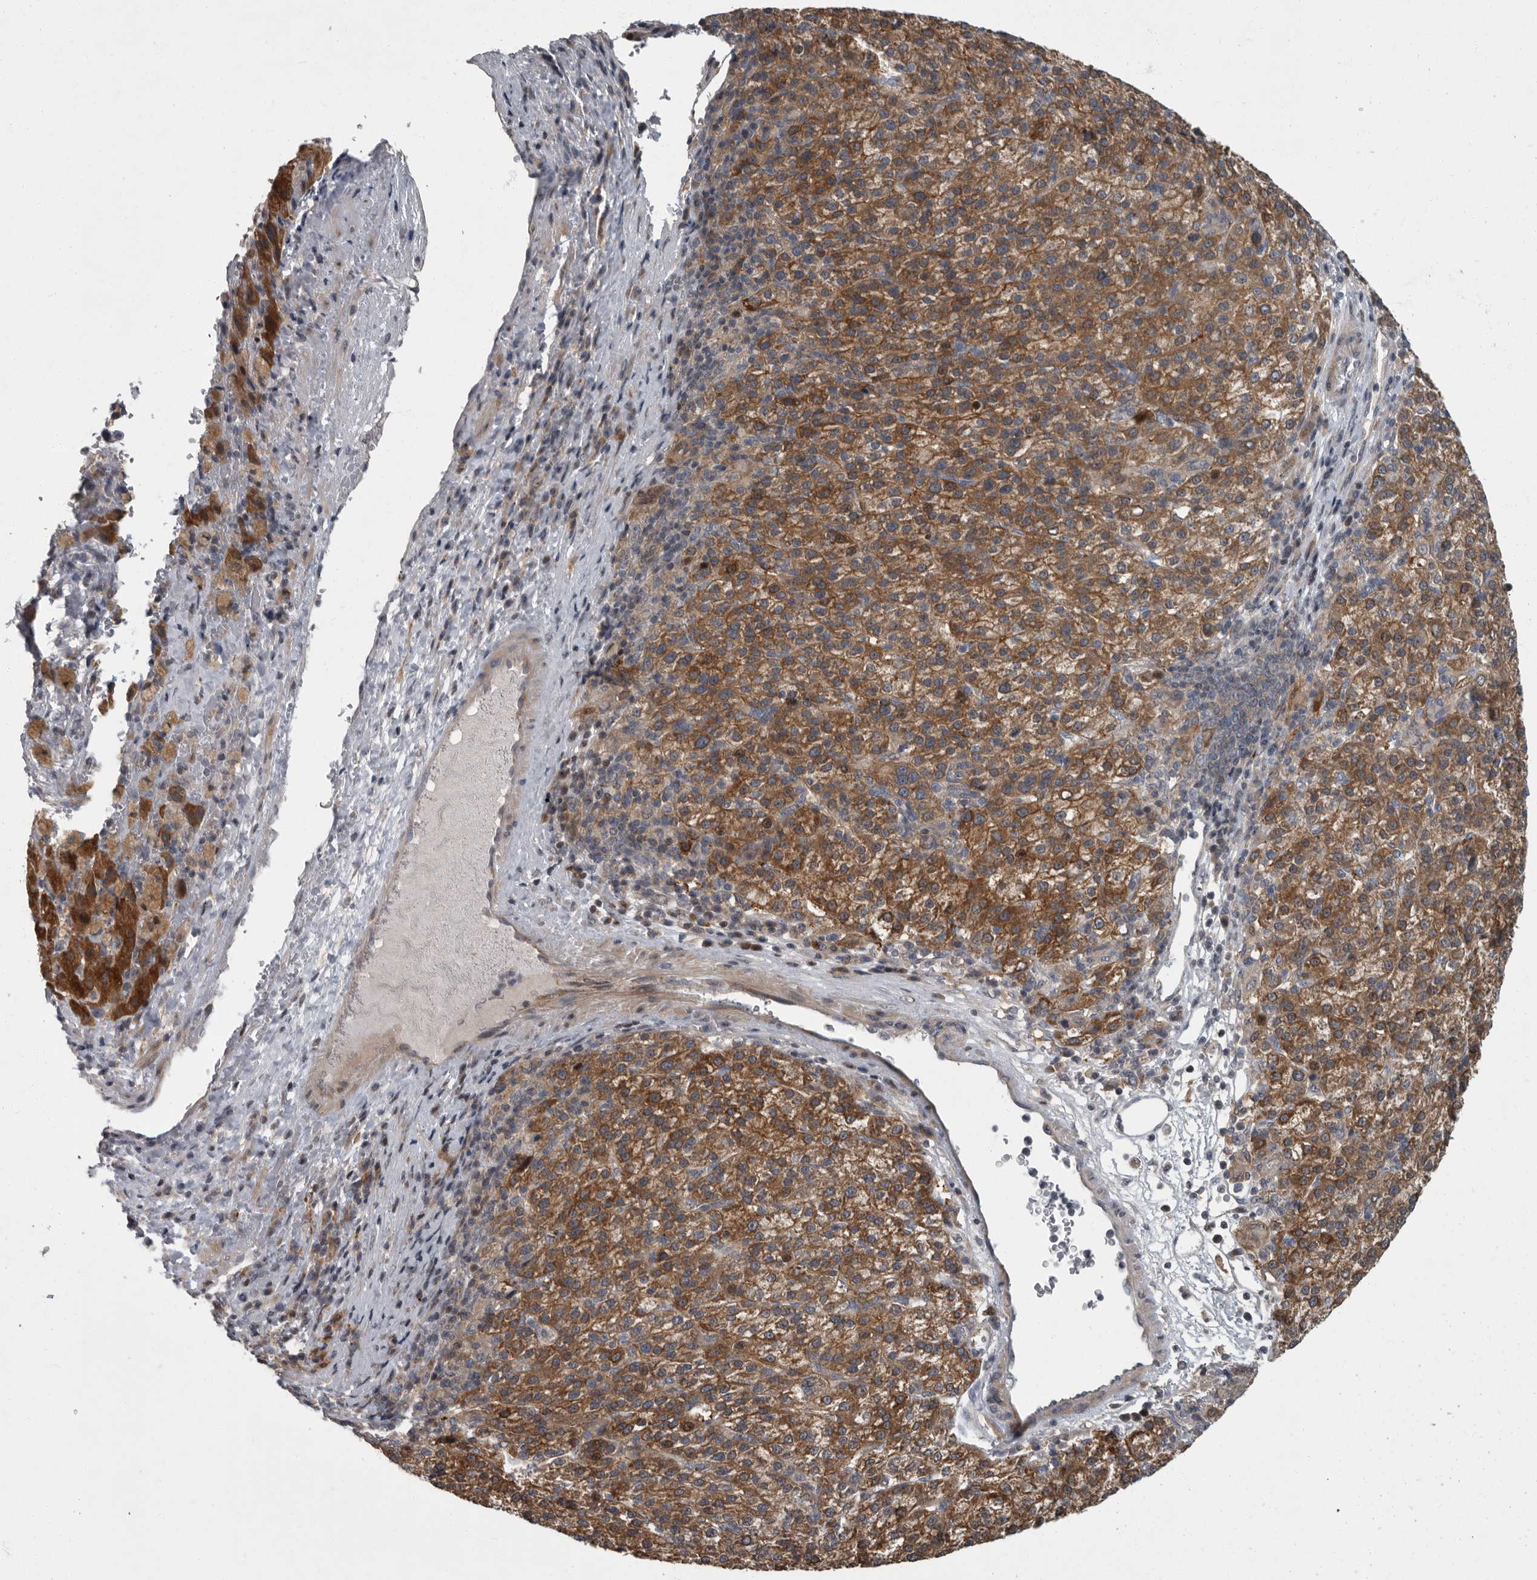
{"staining": {"intensity": "moderate", "quantity": ">75%", "location": "cytoplasmic/membranous"}, "tissue": "liver cancer", "cell_type": "Tumor cells", "image_type": "cancer", "snomed": [{"axis": "morphology", "description": "Carcinoma, Hepatocellular, NOS"}, {"axis": "topography", "description": "Liver"}], "caption": "Immunohistochemical staining of hepatocellular carcinoma (liver) shows moderate cytoplasmic/membranous protein staining in approximately >75% of tumor cells.", "gene": "PDE7A", "patient": {"sex": "female", "age": 58}}